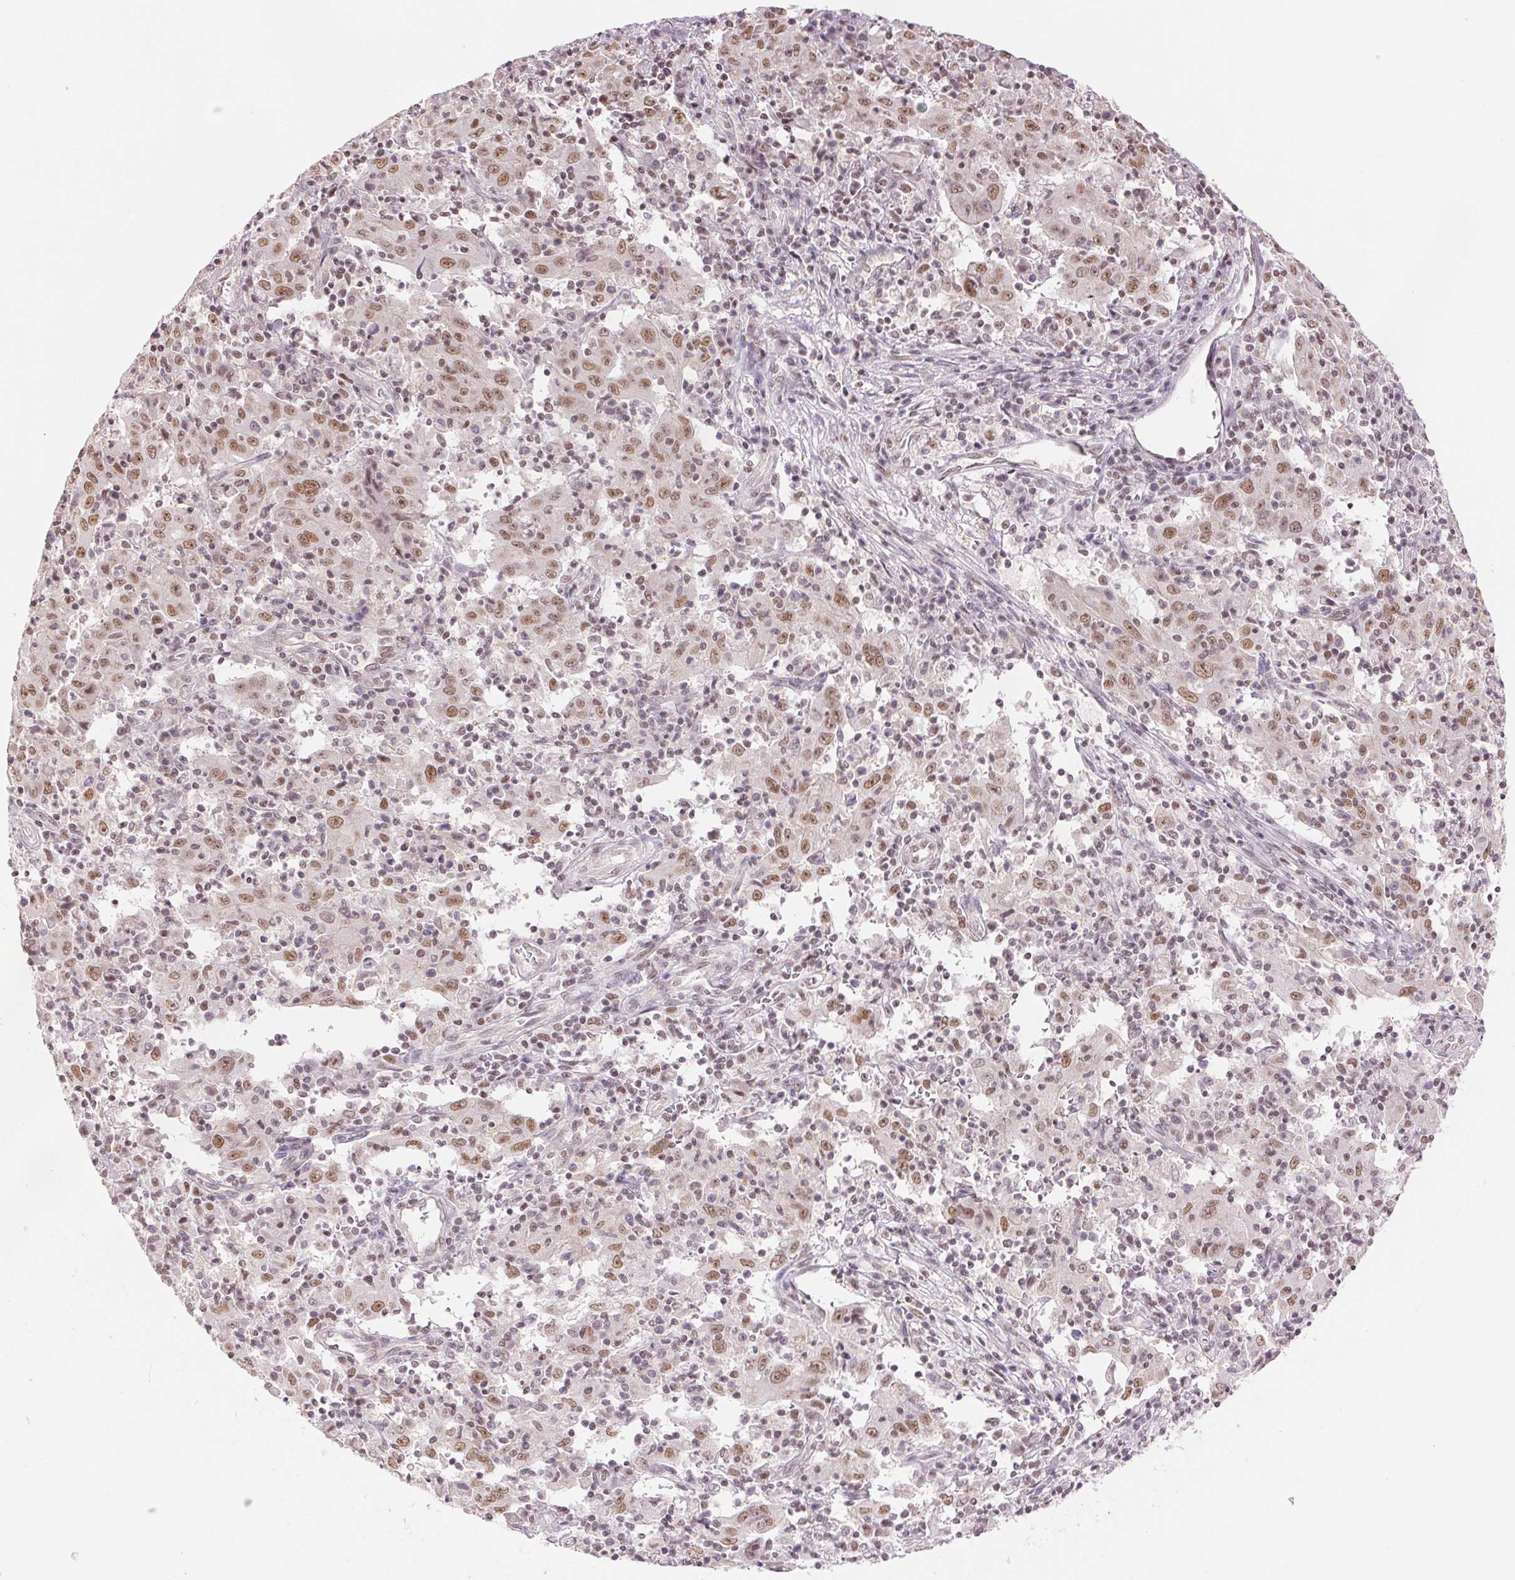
{"staining": {"intensity": "moderate", "quantity": ">75%", "location": "nuclear"}, "tissue": "pancreatic cancer", "cell_type": "Tumor cells", "image_type": "cancer", "snomed": [{"axis": "morphology", "description": "Adenocarcinoma, NOS"}, {"axis": "topography", "description": "Pancreas"}], "caption": "Pancreatic cancer (adenocarcinoma) tissue demonstrates moderate nuclear positivity in about >75% of tumor cells, visualized by immunohistochemistry.", "gene": "RPRD1B", "patient": {"sex": "male", "age": 63}}